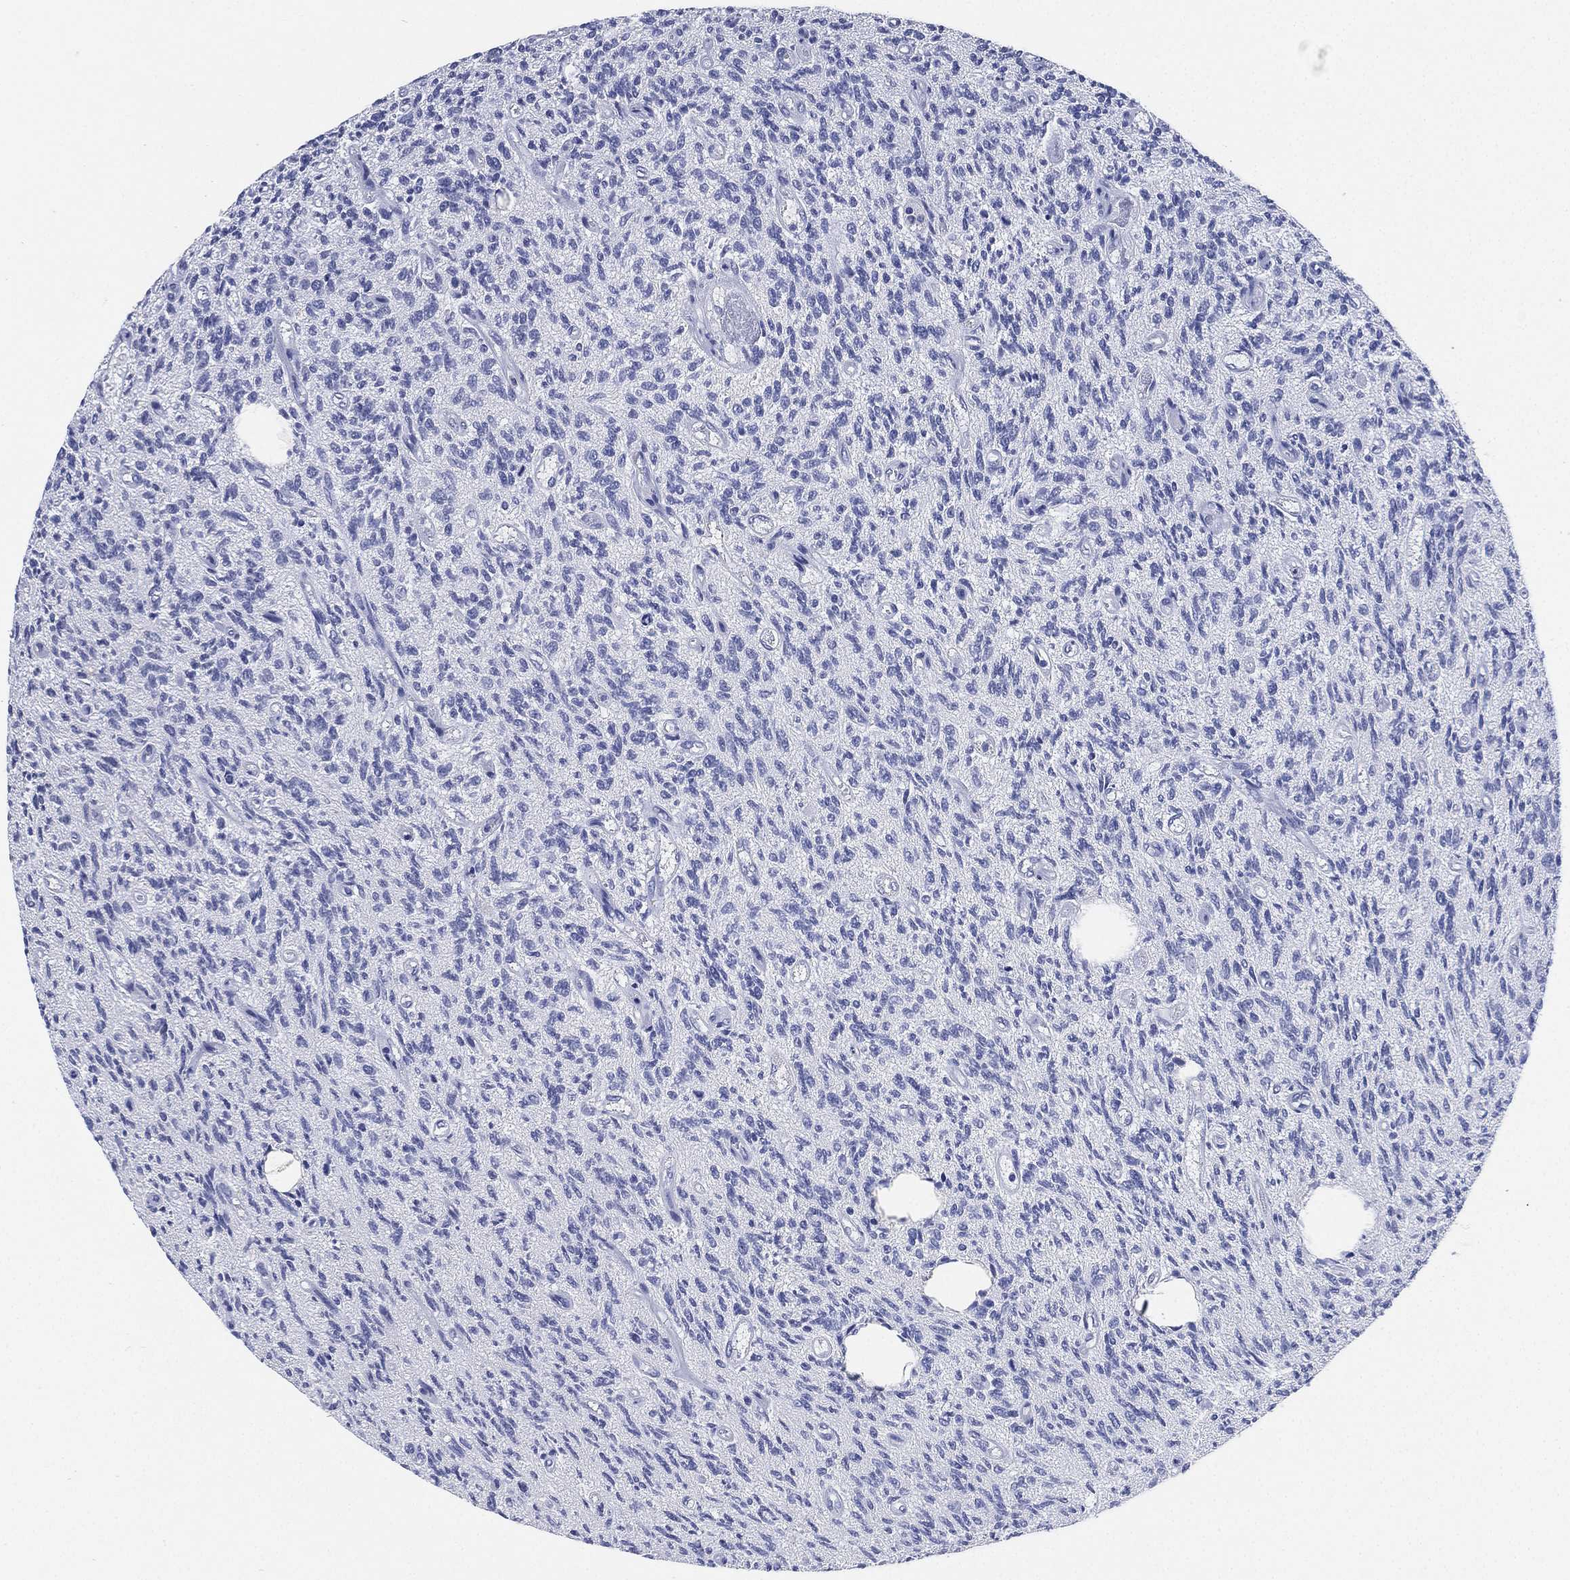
{"staining": {"intensity": "negative", "quantity": "none", "location": "none"}, "tissue": "glioma", "cell_type": "Tumor cells", "image_type": "cancer", "snomed": [{"axis": "morphology", "description": "Glioma, malignant, High grade"}, {"axis": "topography", "description": "Brain"}], "caption": "A micrograph of human glioma is negative for staining in tumor cells. (DAB immunohistochemistry (IHC), high magnification).", "gene": "IYD", "patient": {"sex": "male", "age": 64}}